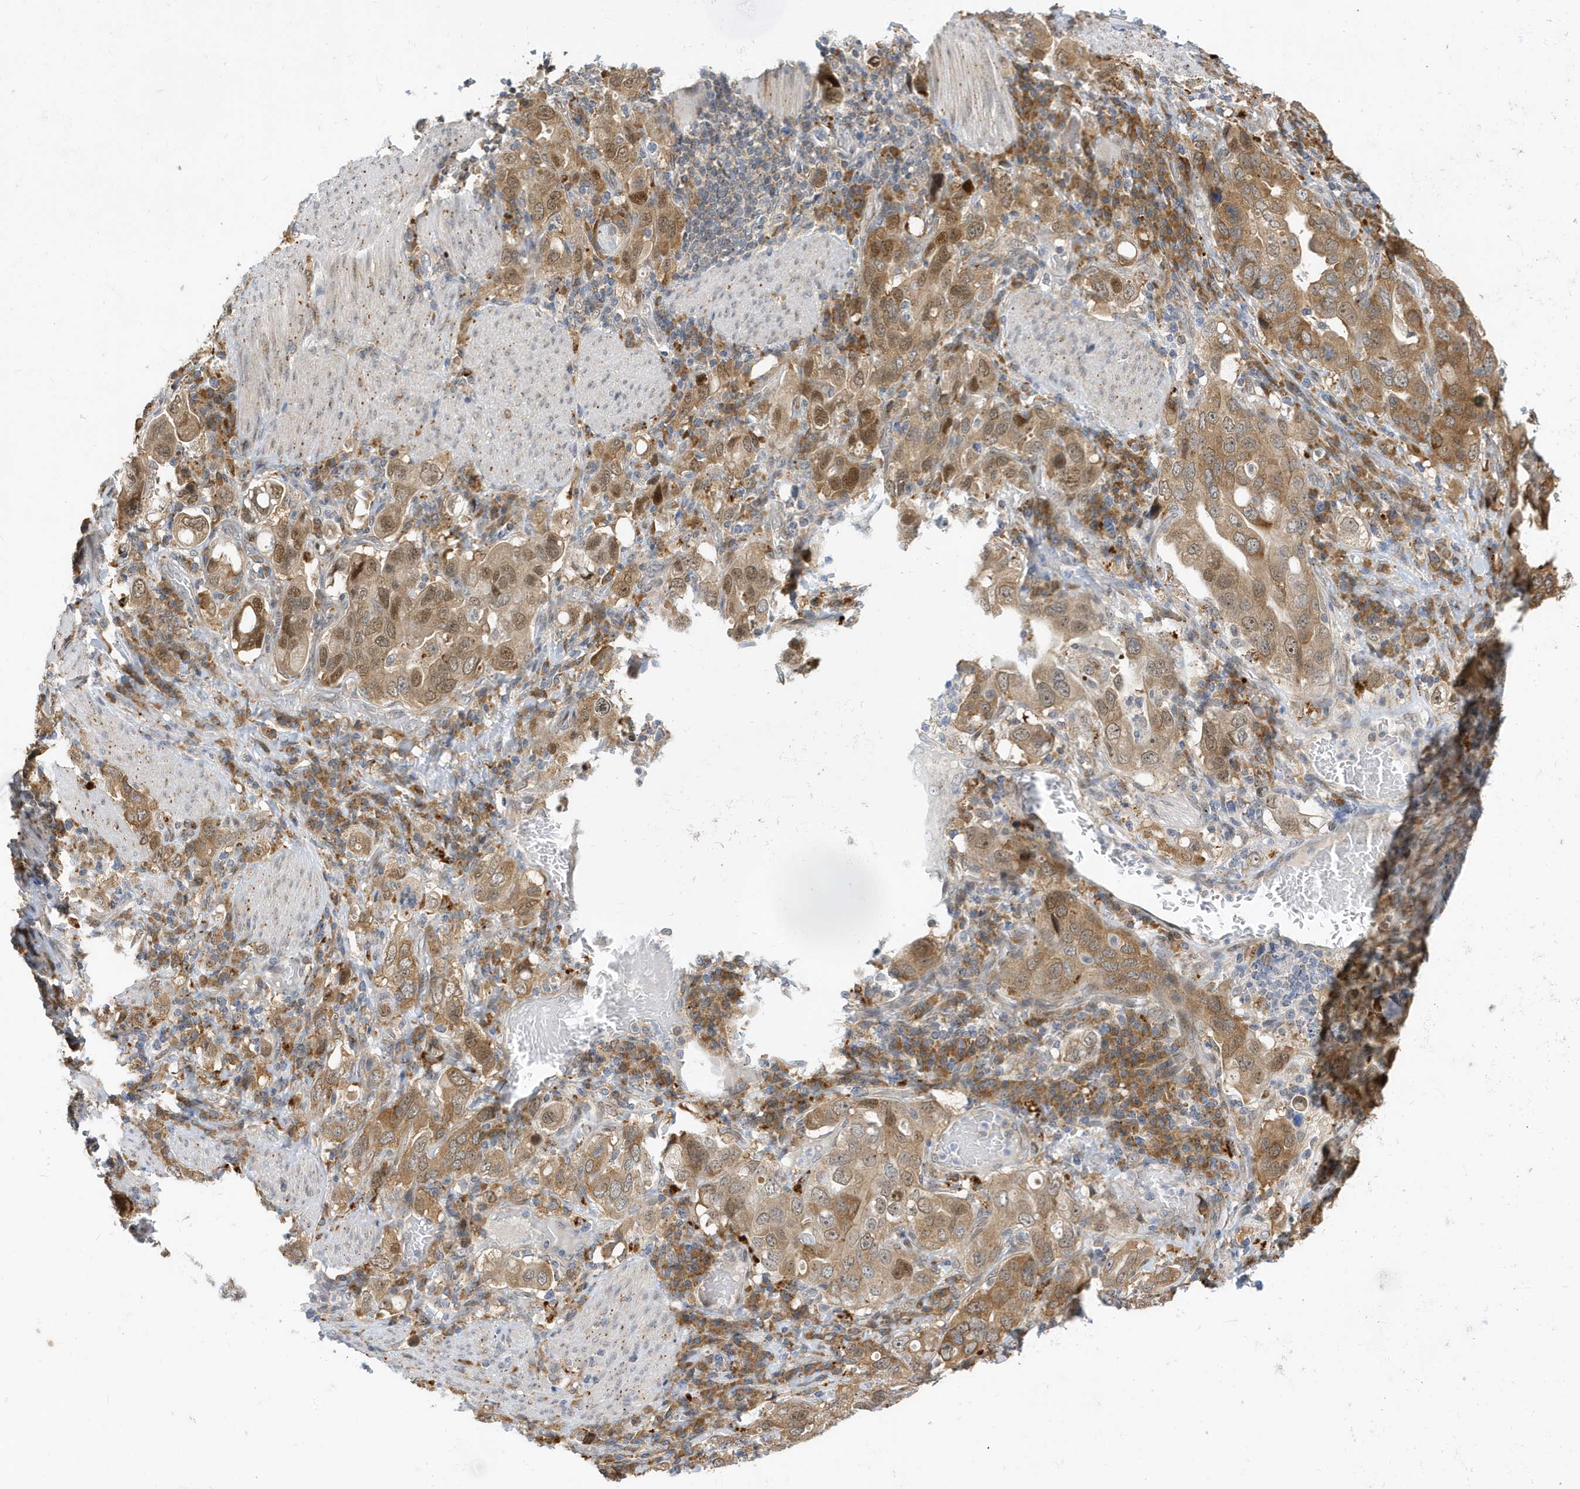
{"staining": {"intensity": "moderate", "quantity": ">75%", "location": "cytoplasmic/membranous,nuclear"}, "tissue": "stomach cancer", "cell_type": "Tumor cells", "image_type": "cancer", "snomed": [{"axis": "morphology", "description": "Adenocarcinoma, NOS"}, {"axis": "topography", "description": "Stomach, upper"}], "caption": "The histopathology image reveals staining of stomach adenocarcinoma, revealing moderate cytoplasmic/membranous and nuclear protein expression (brown color) within tumor cells.", "gene": "ZNF507", "patient": {"sex": "male", "age": 62}}